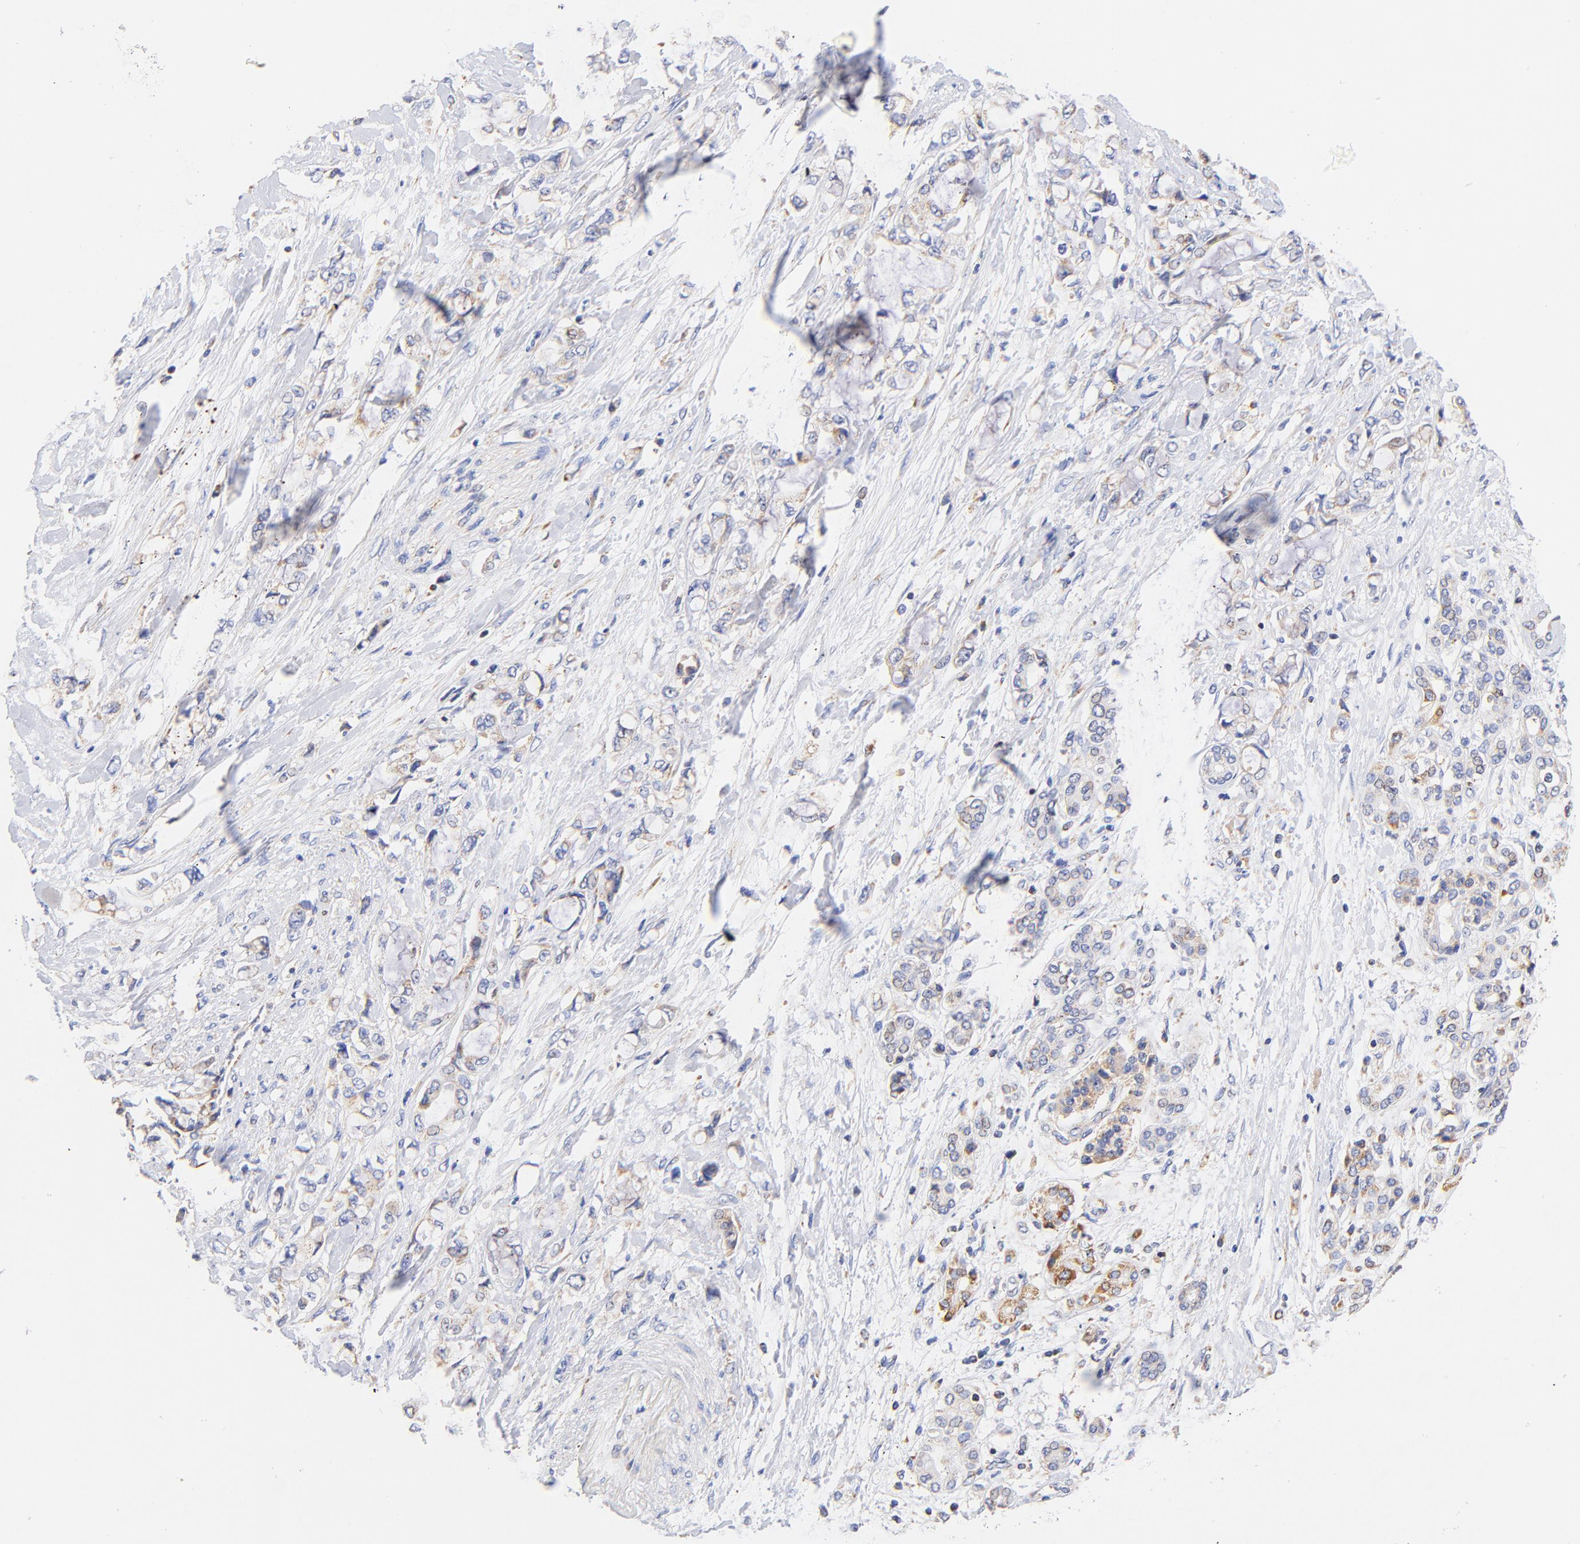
{"staining": {"intensity": "weak", "quantity": "25%-75%", "location": "cytoplasmic/membranous"}, "tissue": "pancreatic cancer", "cell_type": "Tumor cells", "image_type": "cancer", "snomed": [{"axis": "morphology", "description": "Adenocarcinoma, NOS"}, {"axis": "topography", "description": "Pancreas"}], "caption": "Immunohistochemical staining of human pancreatic cancer (adenocarcinoma) displays weak cytoplasmic/membranous protein positivity in about 25%-75% of tumor cells.", "gene": "ATP5F1D", "patient": {"sex": "female", "age": 70}}